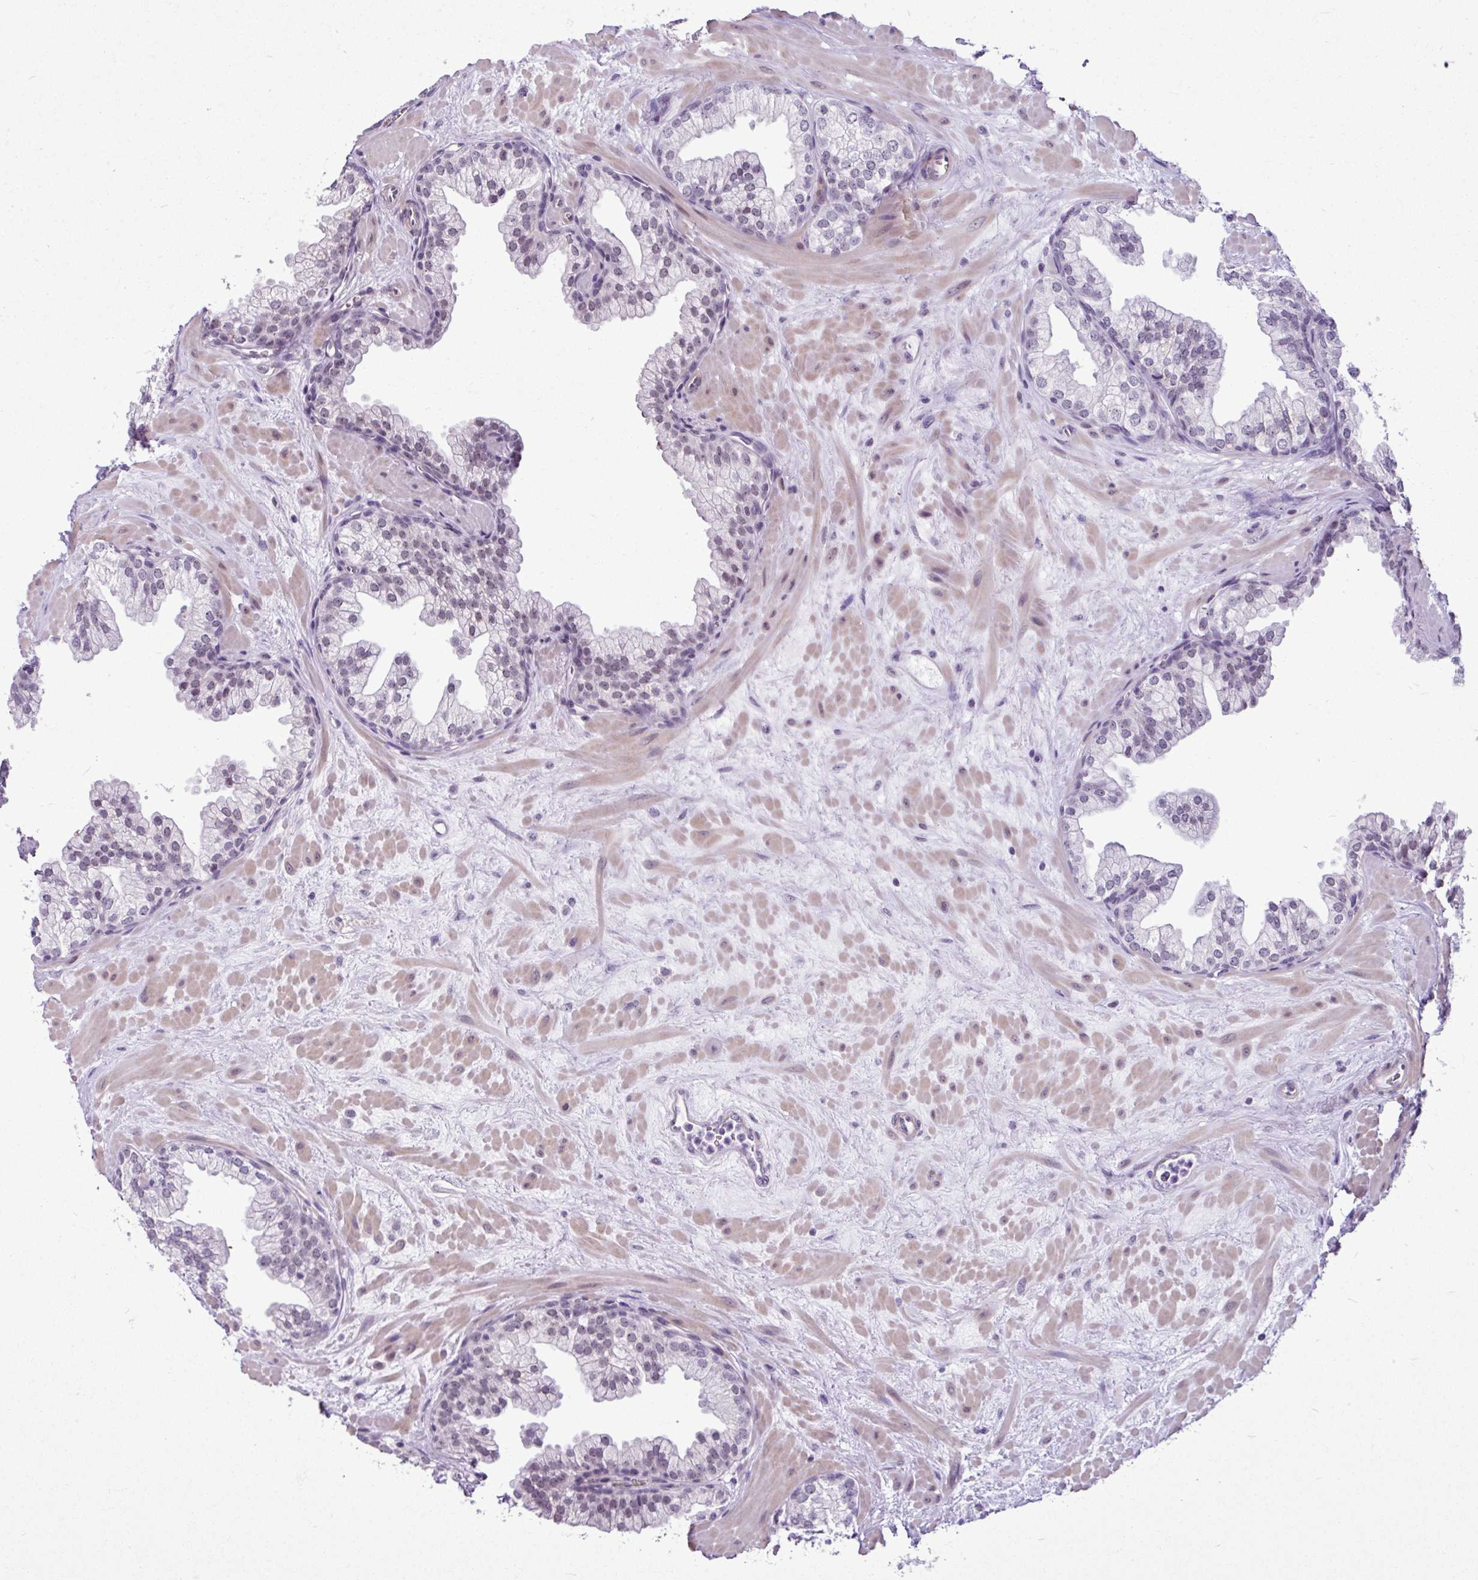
{"staining": {"intensity": "weak", "quantity": "25%-75%", "location": "nuclear"}, "tissue": "prostate", "cell_type": "Glandular cells", "image_type": "normal", "snomed": [{"axis": "morphology", "description": "Normal tissue, NOS"}, {"axis": "topography", "description": "Prostate"}, {"axis": "topography", "description": "Peripheral nerve tissue"}], "caption": "An immunohistochemistry (IHC) image of normal tissue is shown. Protein staining in brown labels weak nuclear positivity in prostate within glandular cells.", "gene": "UTP18", "patient": {"sex": "male", "age": 61}}